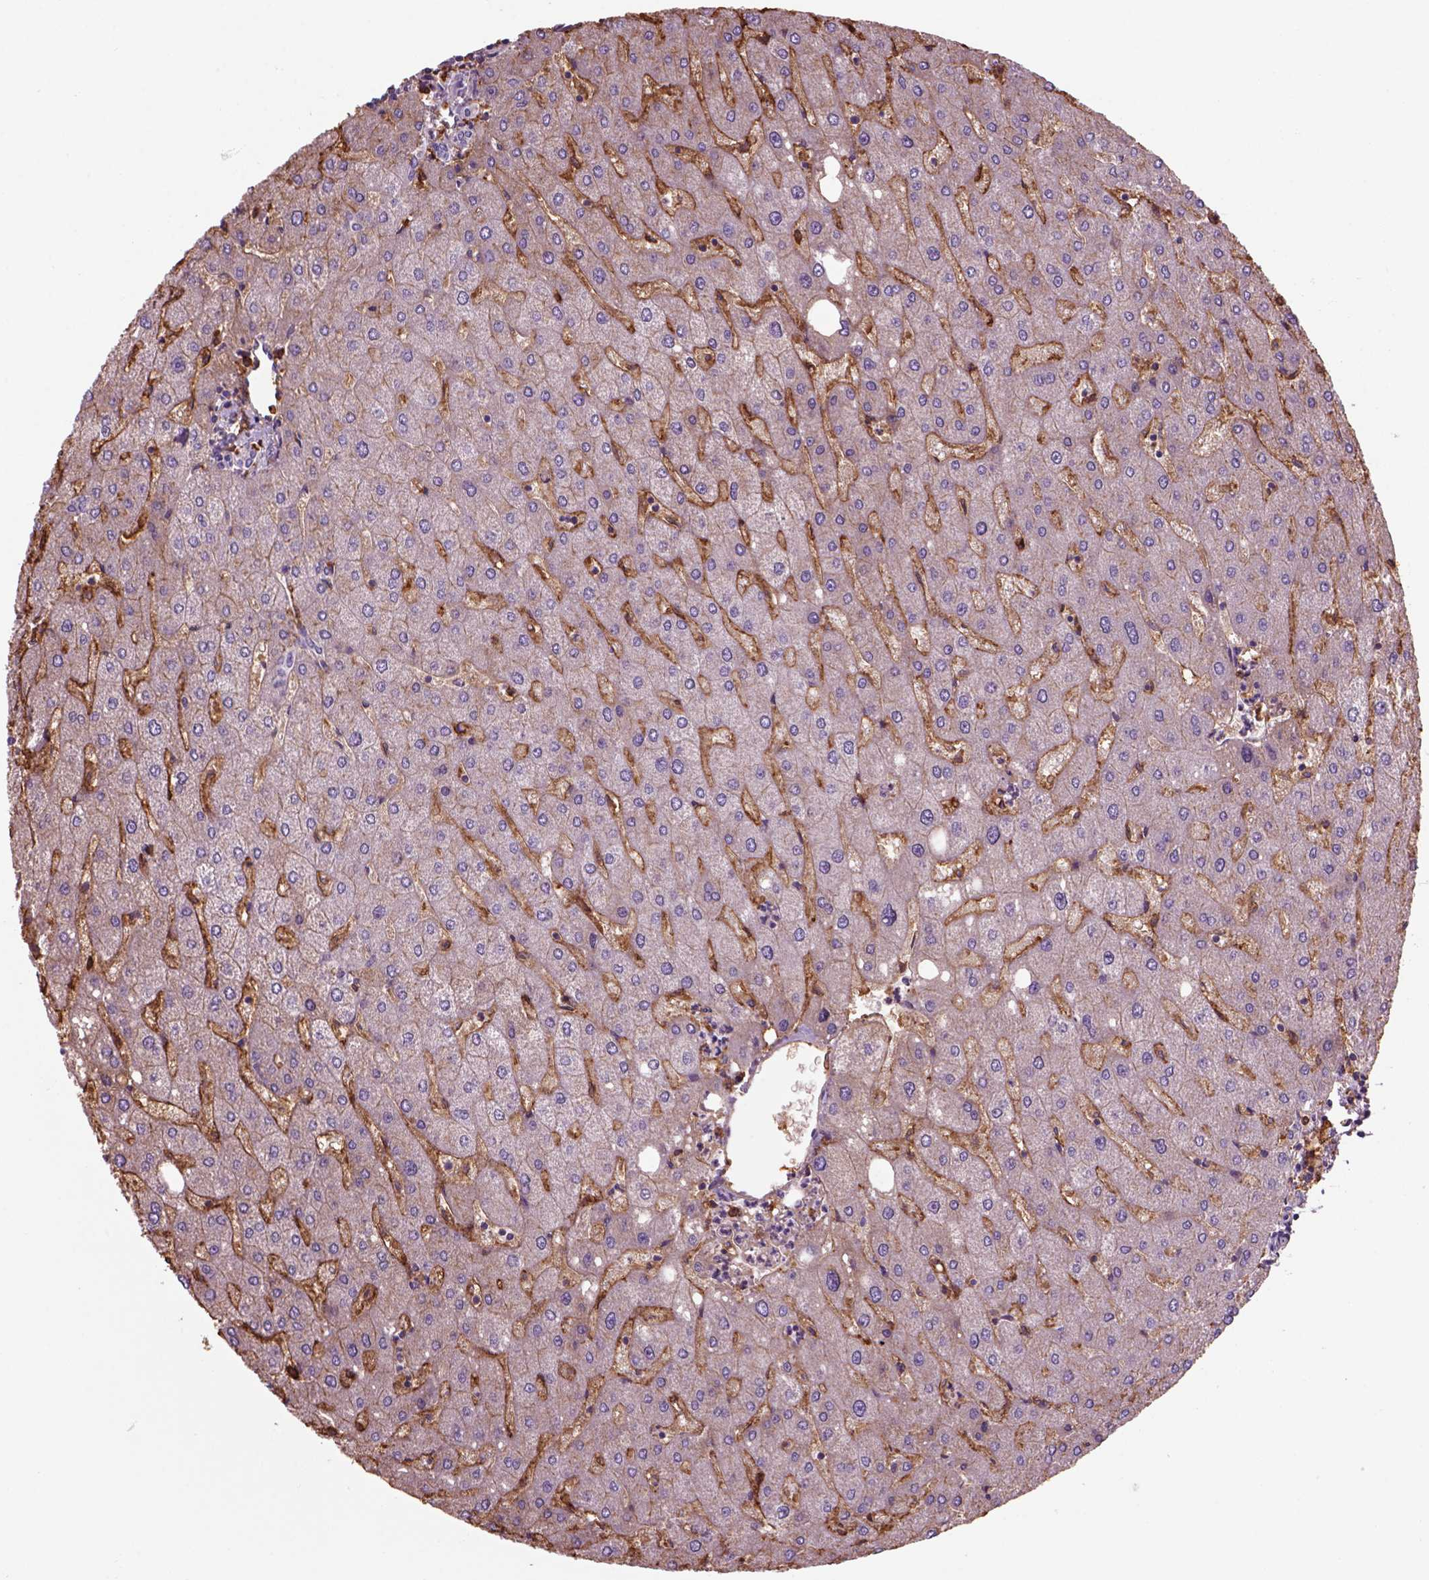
{"staining": {"intensity": "negative", "quantity": "none", "location": "none"}, "tissue": "liver", "cell_type": "Cholangiocytes", "image_type": "normal", "snomed": [{"axis": "morphology", "description": "Normal tissue, NOS"}, {"axis": "topography", "description": "Liver"}], "caption": "Human liver stained for a protein using immunohistochemistry reveals no expression in cholangiocytes.", "gene": "CD14", "patient": {"sex": "male", "age": 67}}